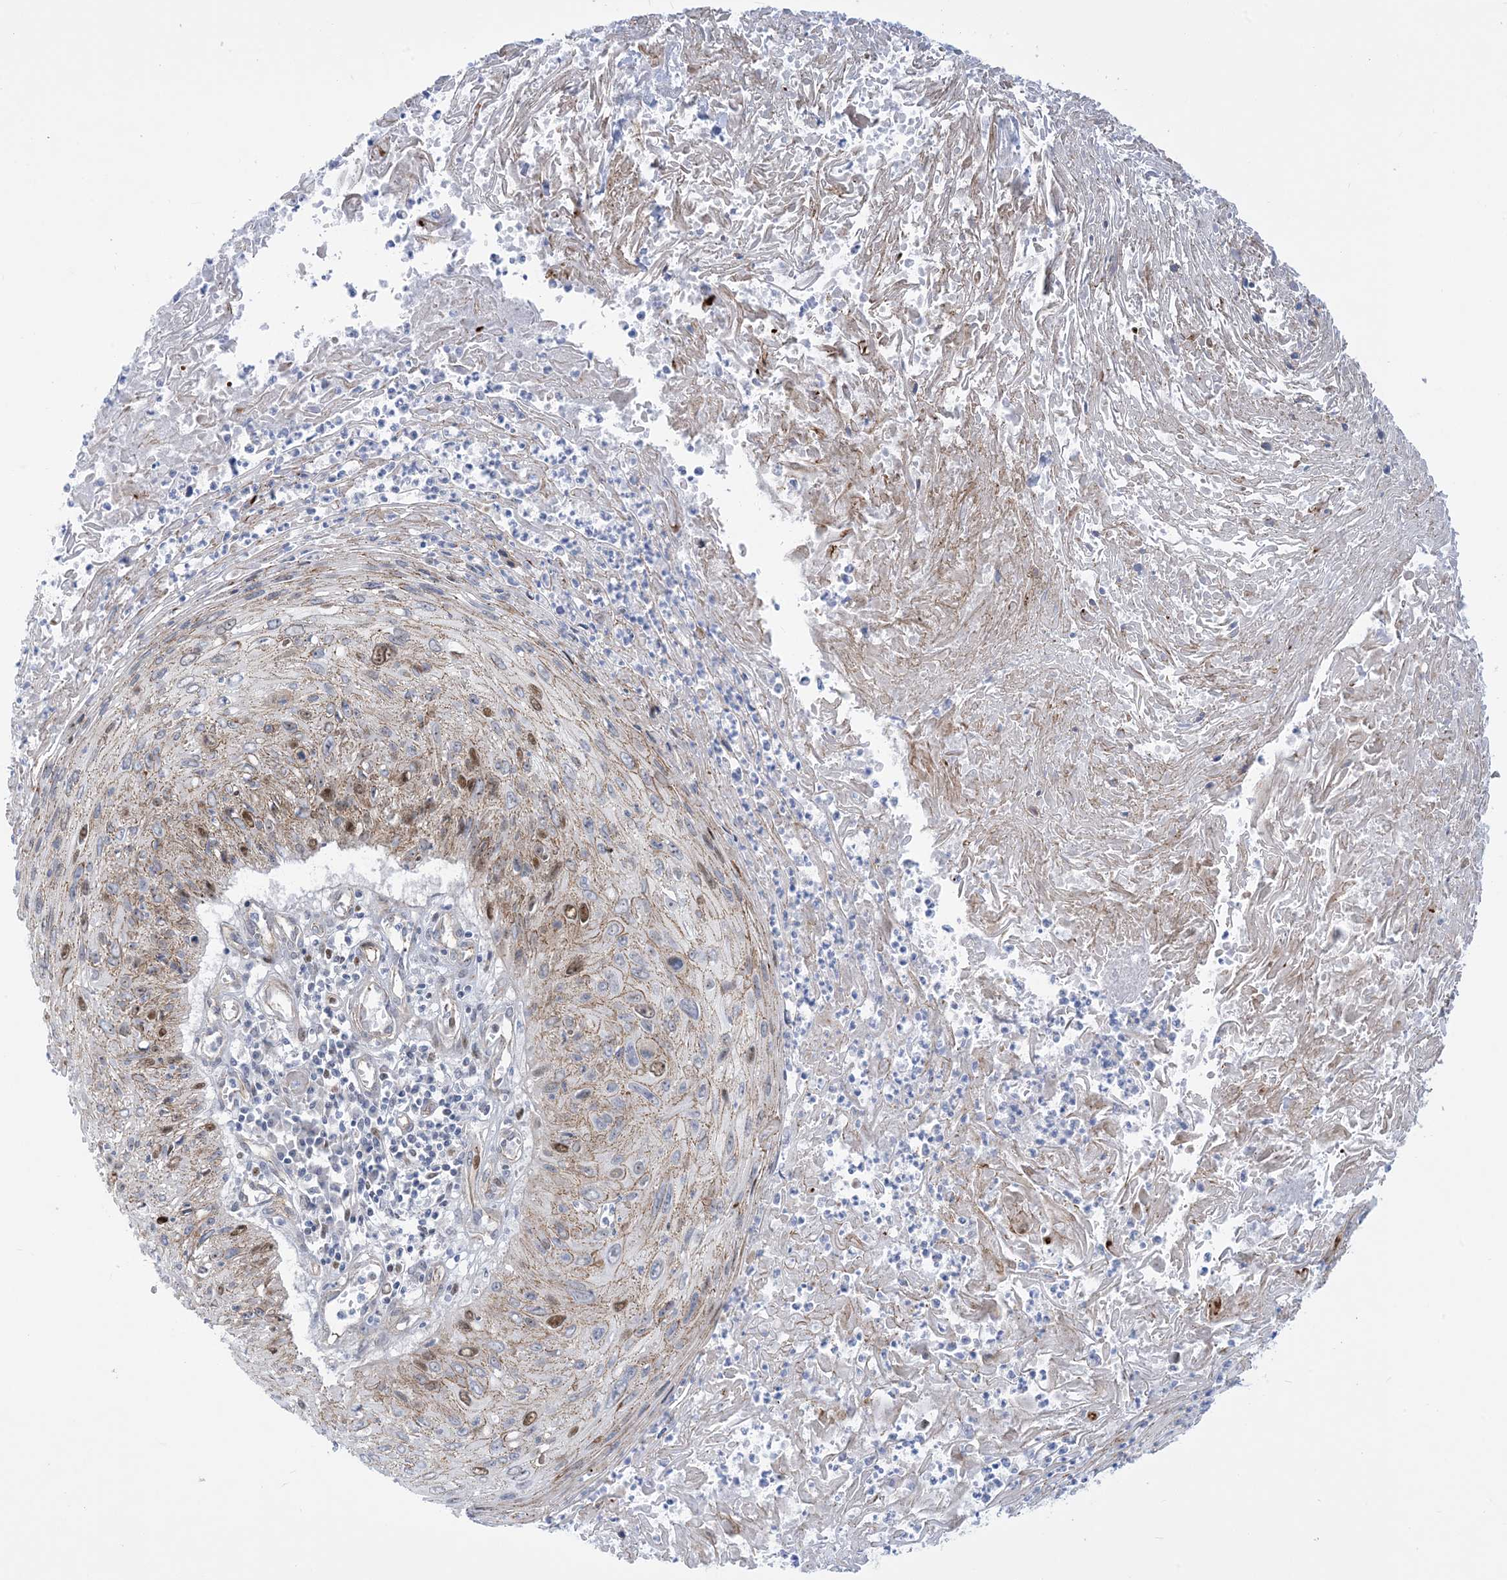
{"staining": {"intensity": "moderate", "quantity": "25%-75%", "location": "nuclear"}, "tissue": "cervical cancer", "cell_type": "Tumor cells", "image_type": "cancer", "snomed": [{"axis": "morphology", "description": "Squamous cell carcinoma, NOS"}, {"axis": "topography", "description": "Cervix"}], "caption": "Tumor cells demonstrate medium levels of moderate nuclear positivity in about 25%-75% of cells in cervical cancer (squamous cell carcinoma).", "gene": "MARS2", "patient": {"sex": "female", "age": 51}}